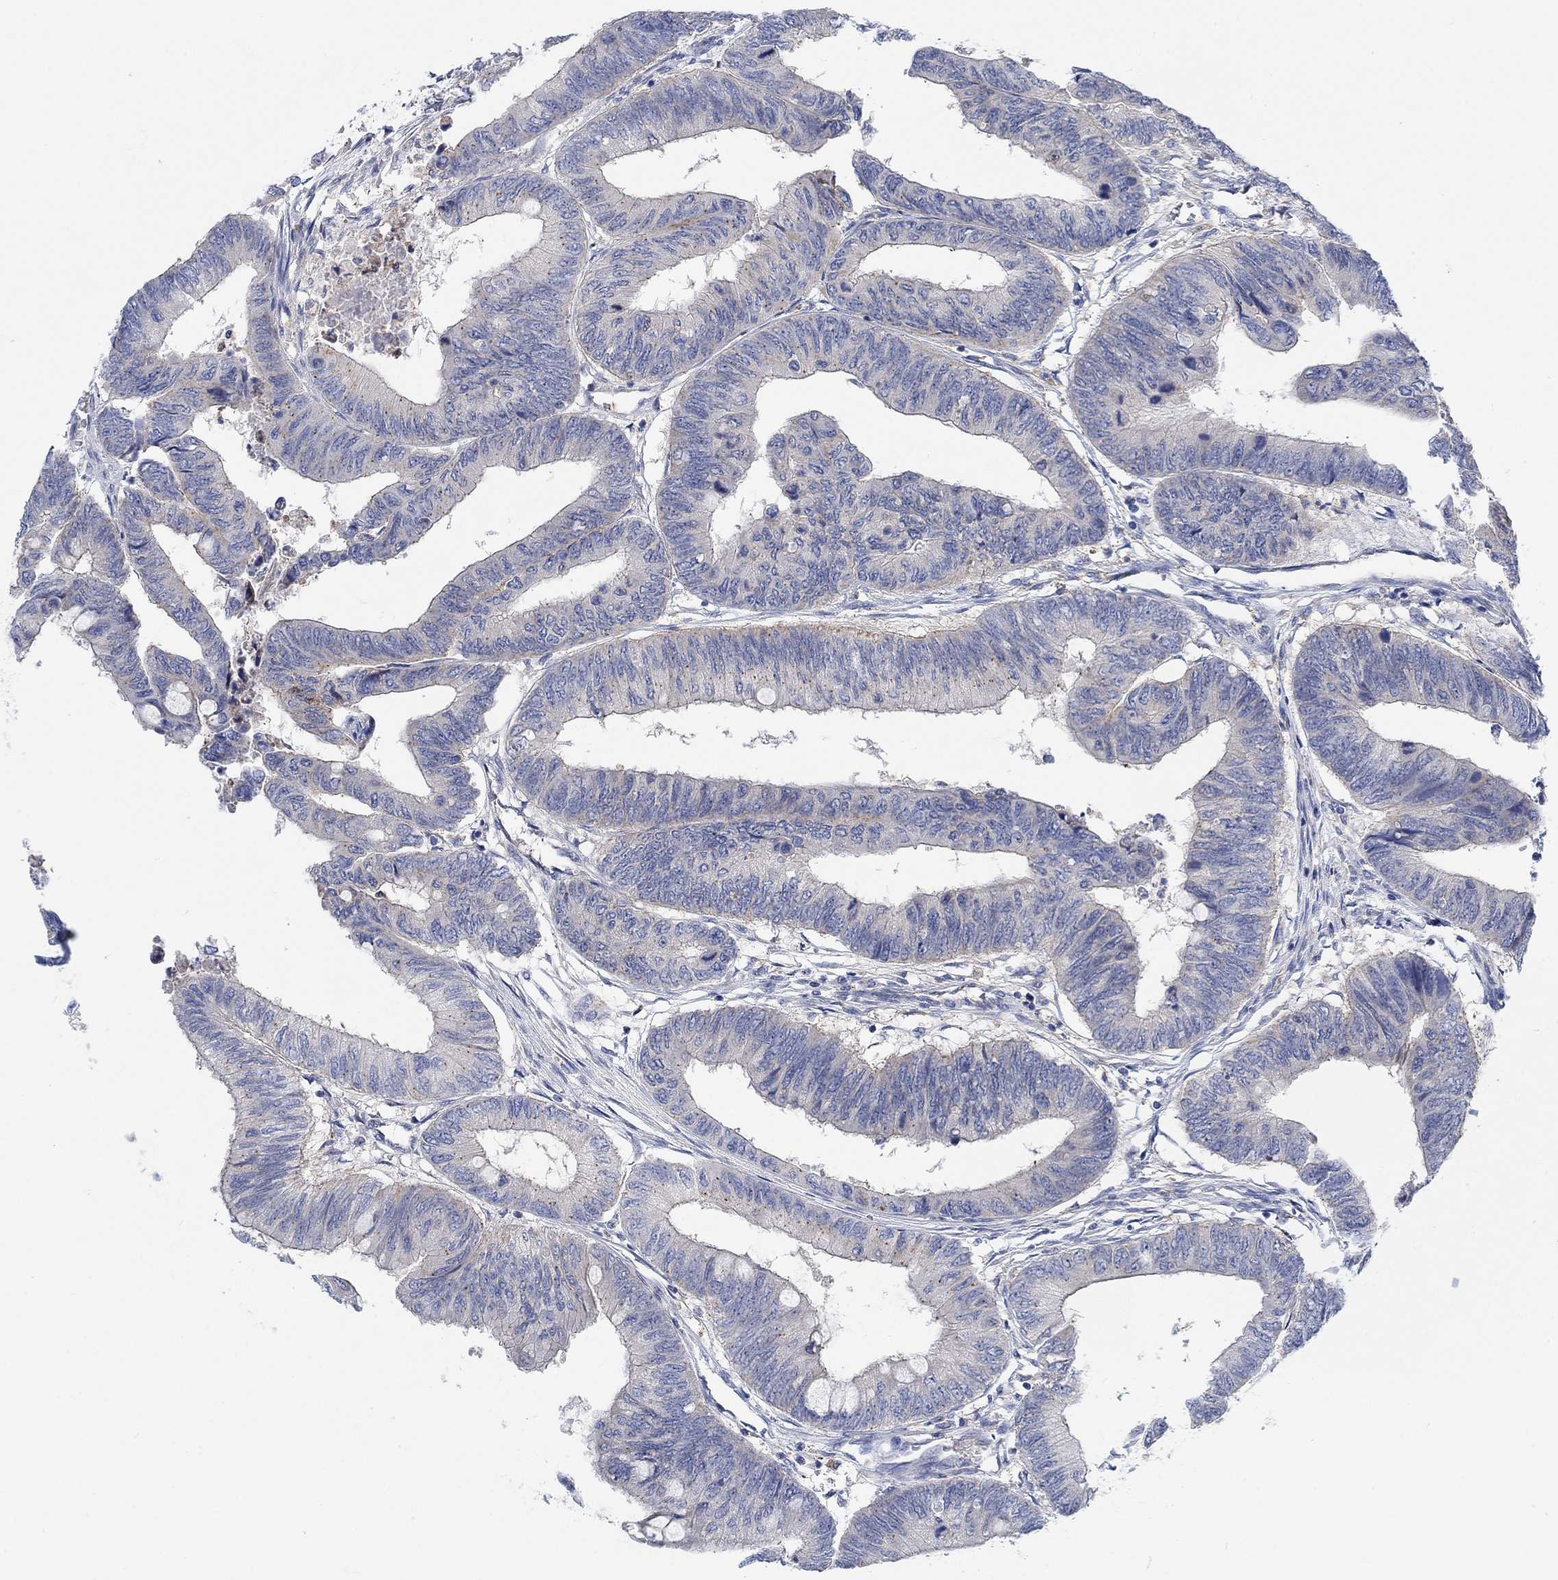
{"staining": {"intensity": "negative", "quantity": "none", "location": "none"}, "tissue": "colorectal cancer", "cell_type": "Tumor cells", "image_type": "cancer", "snomed": [{"axis": "morphology", "description": "Normal tissue, NOS"}, {"axis": "morphology", "description": "Adenocarcinoma, NOS"}, {"axis": "topography", "description": "Rectum"}, {"axis": "topography", "description": "Peripheral nerve tissue"}], "caption": "High magnification brightfield microscopy of adenocarcinoma (colorectal) stained with DAB (brown) and counterstained with hematoxylin (blue): tumor cells show no significant expression.", "gene": "PMFBP1", "patient": {"sex": "male", "age": 92}}